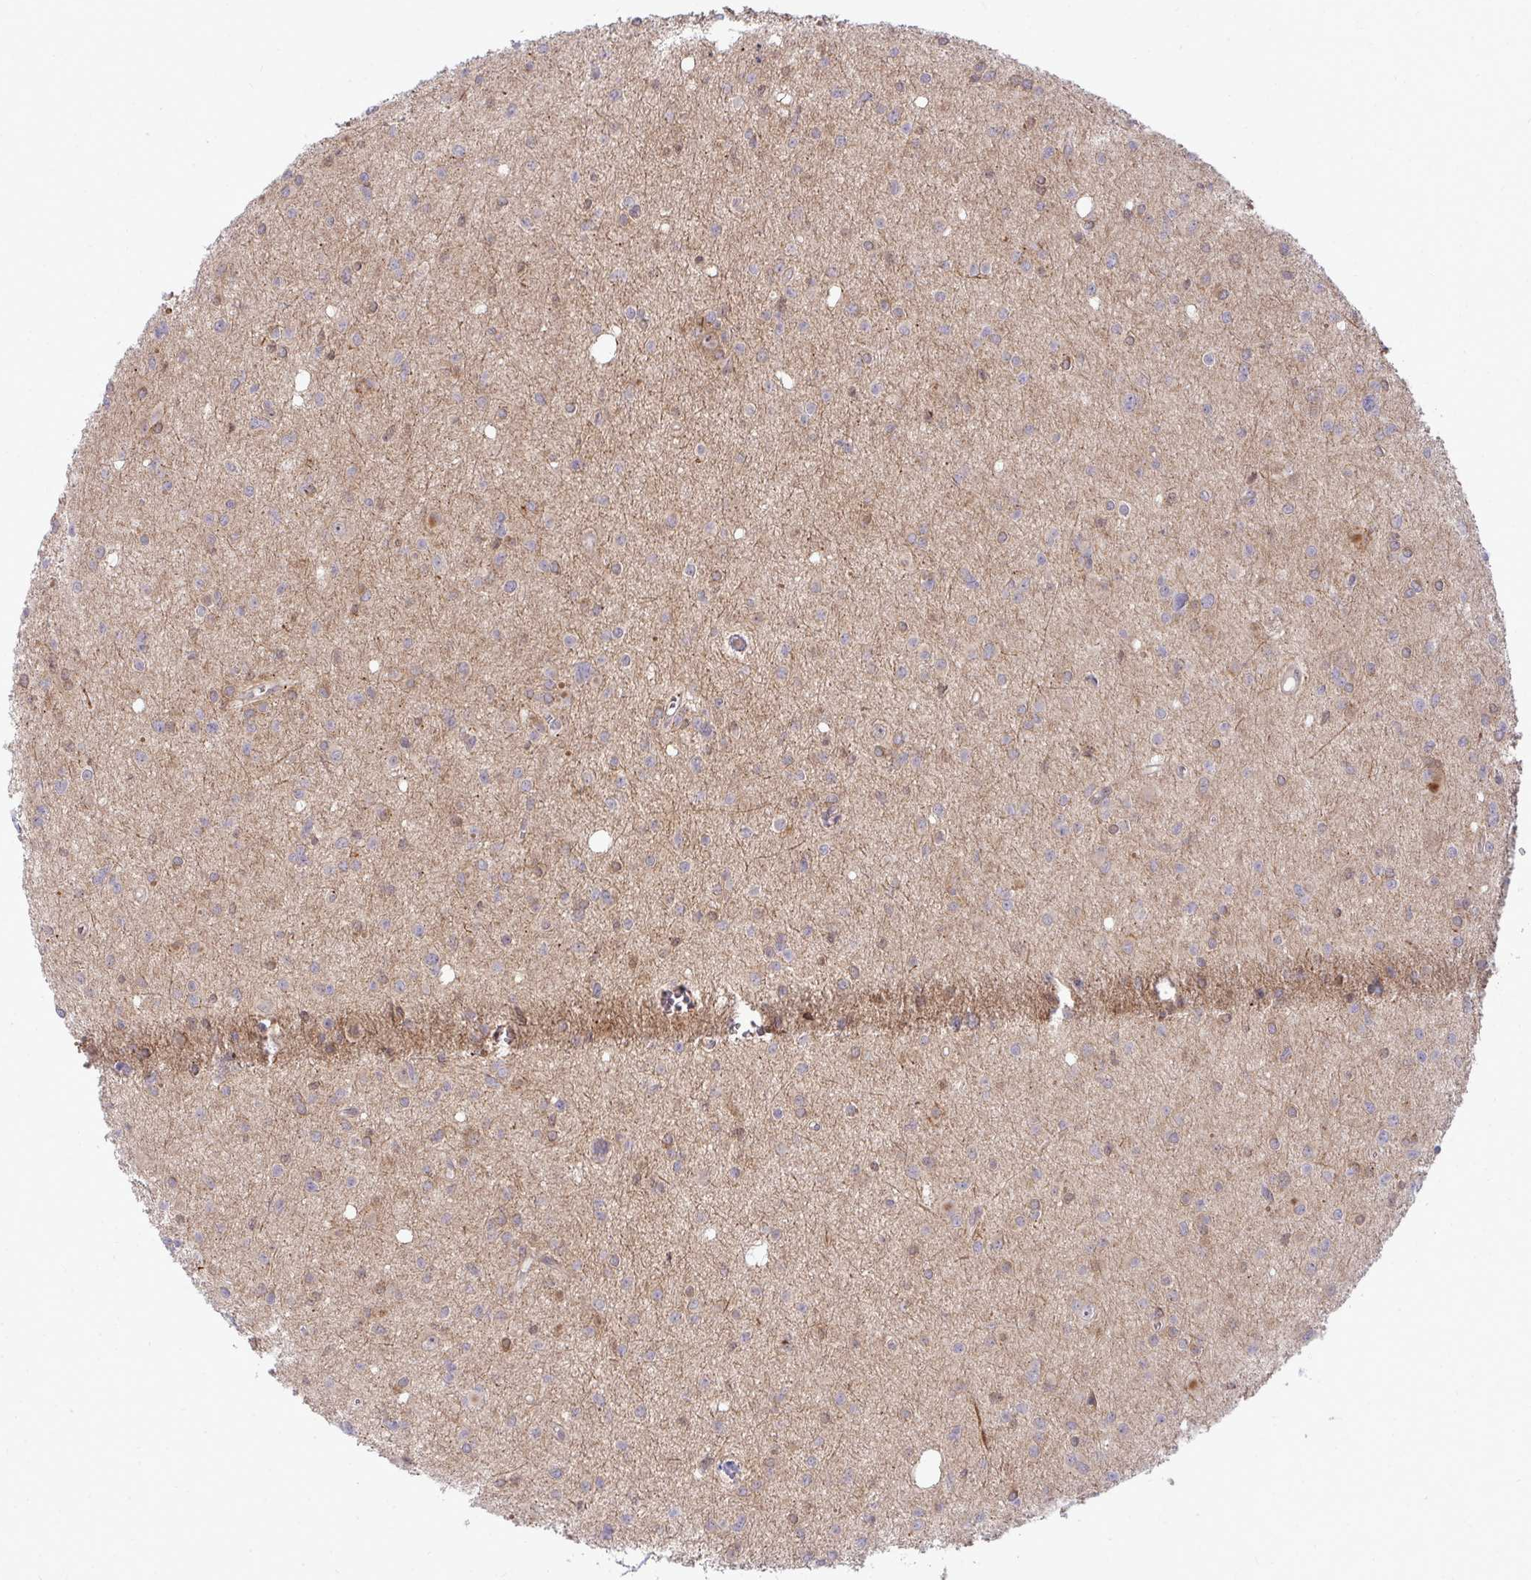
{"staining": {"intensity": "weak", "quantity": "25%-75%", "location": "cytoplasmic/membranous"}, "tissue": "glioma", "cell_type": "Tumor cells", "image_type": "cancer", "snomed": [{"axis": "morphology", "description": "Glioma, malignant, High grade"}, {"axis": "topography", "description": "Brain"}], "caption": "Glioma was stained to show a protein in brown. There is low levels of weak cytoplasmic/membranous positivity in approximately 25%-75% of tumor cells.", "gene": "TRIM44", "patient": {"sex": "male", "age": 23}}